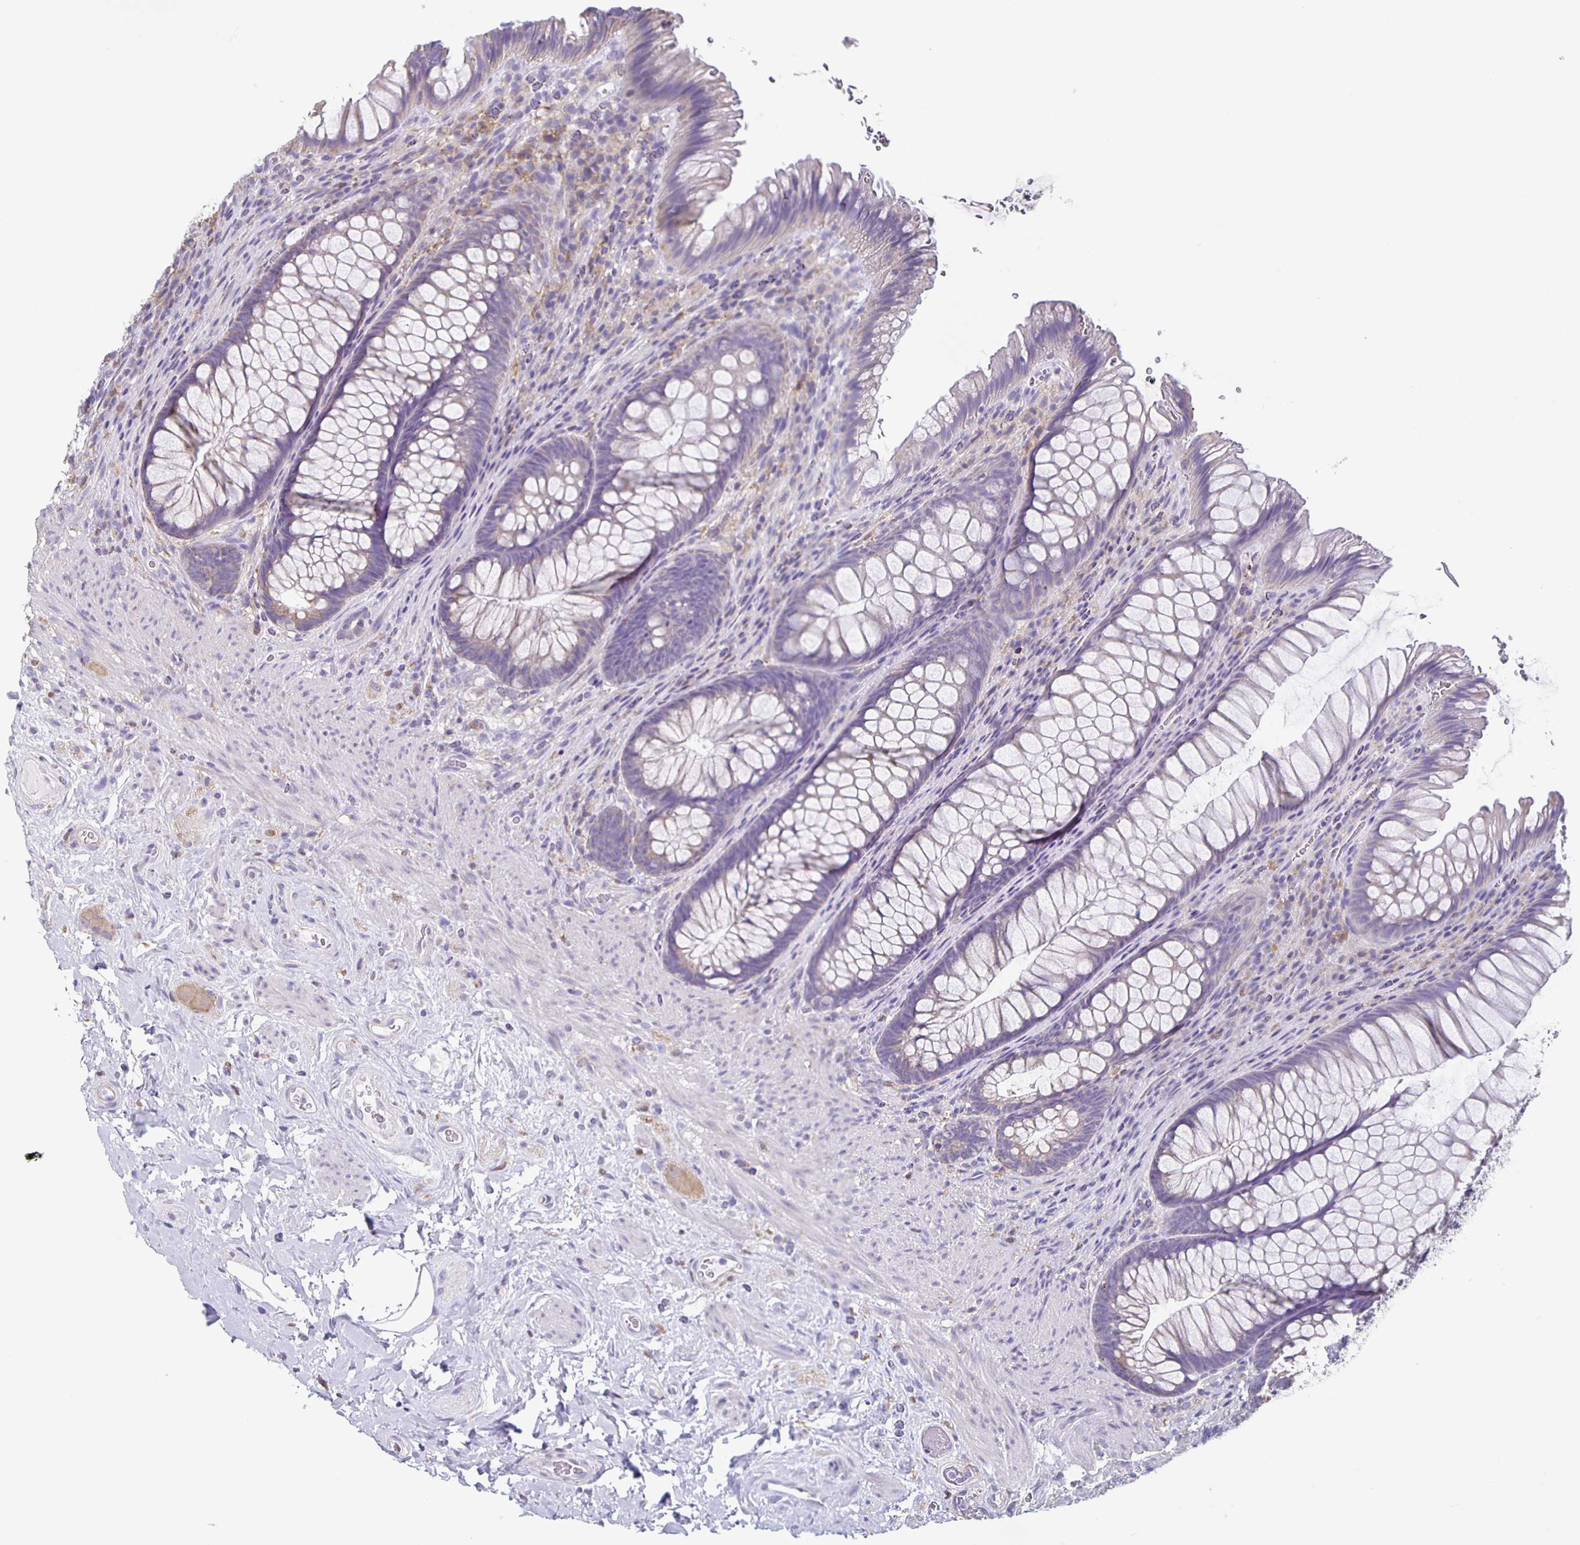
{"staining": {"intensity": "negative", "quantity": "none", "location": "none"}, "tissue": "rectum", "cell_type": "Glandular cells", "image_type": "normal", "snomed": [{"axis": "morphology", "description": "Normal tissue, NOS"}, {"axis": "topography", "description": "Rectum"}], "caption": "This is a photomicrograph of immunohistochemistry staining of benign rectum, which shows no expression in glandular cells.", "gene": "TPPP", "patient": {"sex": "male", "age": 53}}